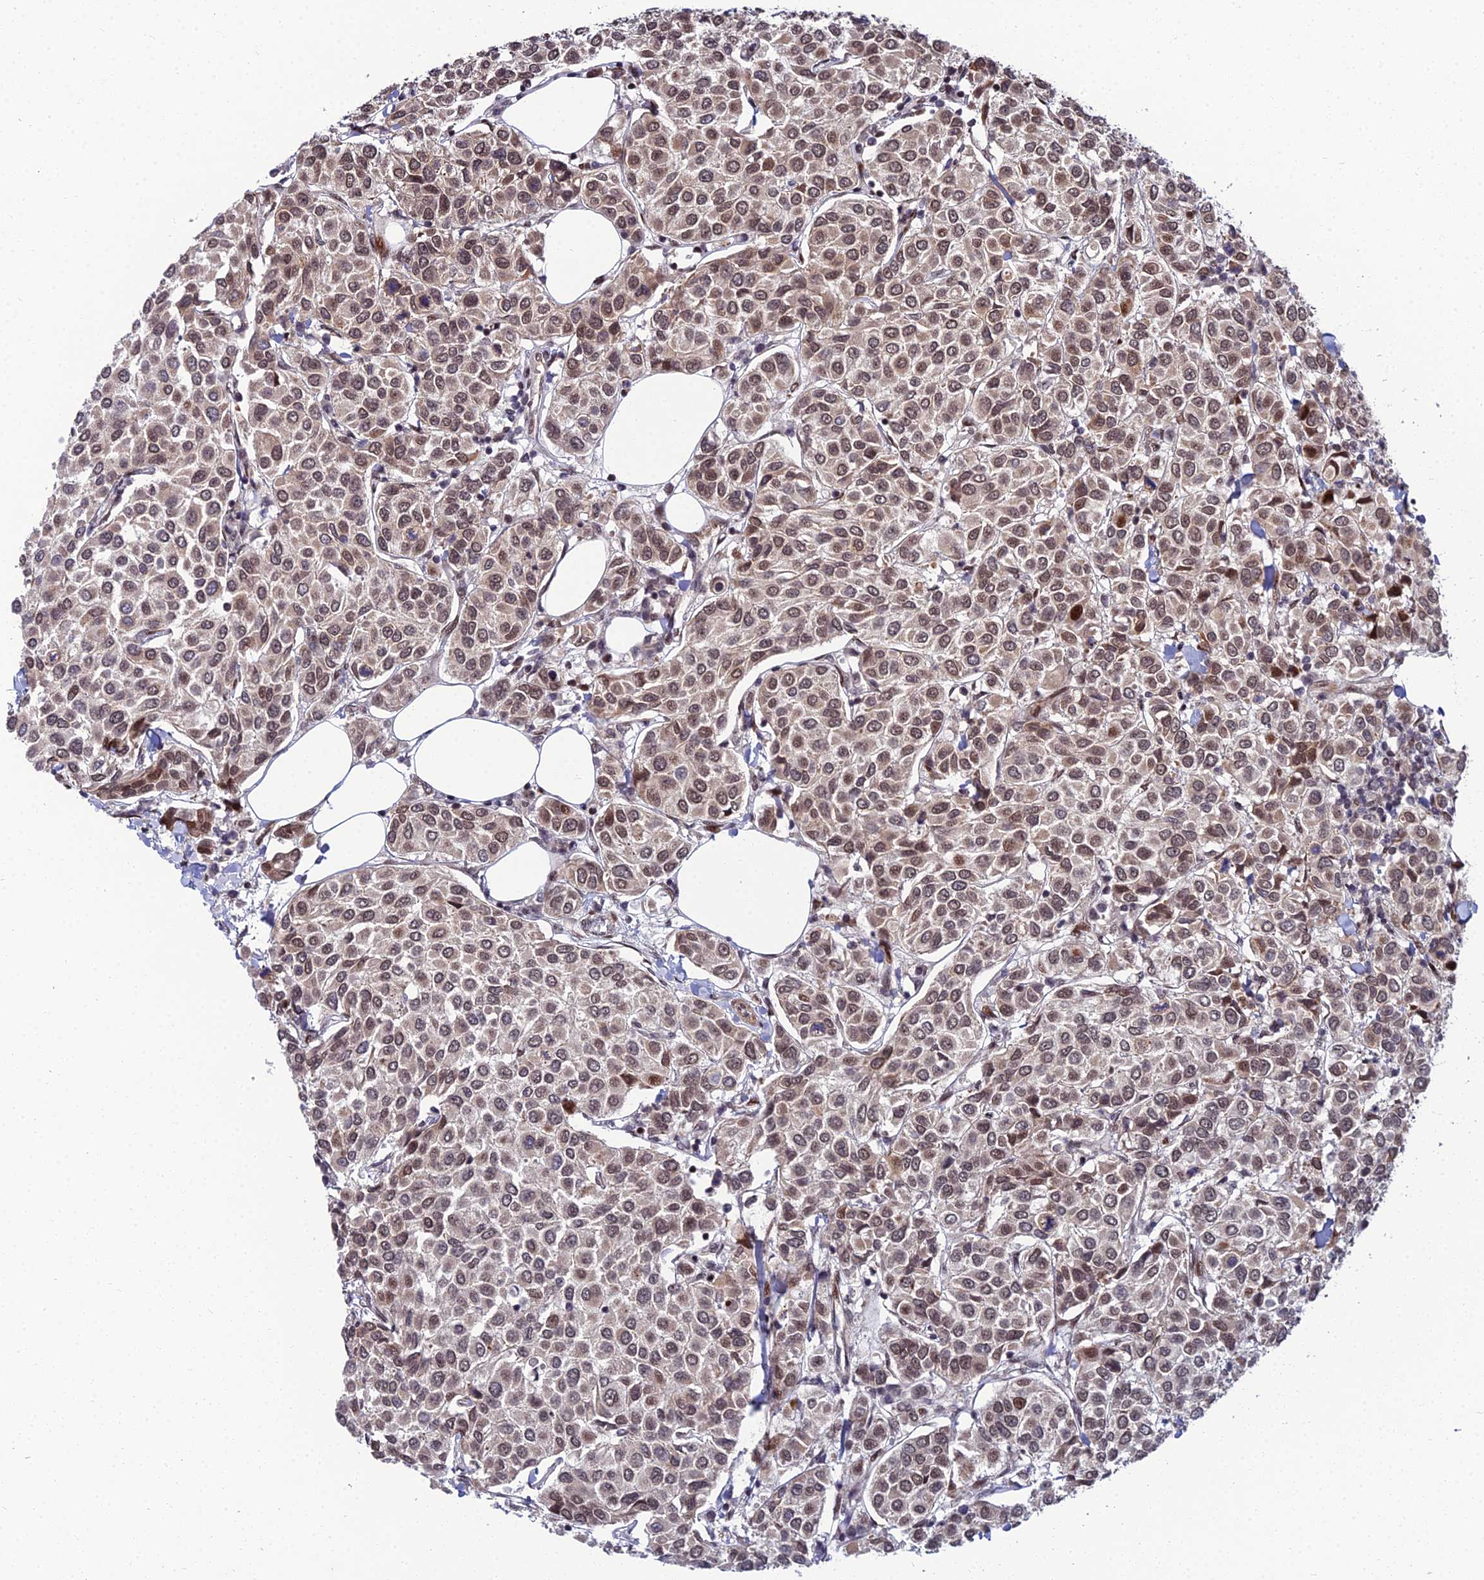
{"staining": {"intensity": "moderate", "quantity": ">75%", "location": "nuclear"}, "tissue": "breast cancer", "cell_type": "Tumor cells", "image_type": "cancer", "snomed": [{"axis": "morphology", "description": "Duct carcinoma"}, {"axis": "topography", "description": "Breast"}], "caption": "Human breast intraductal carcinoma stained with a protein marker displays moderate staining in tumor cells.", "gene": "ZNF668", "patient": {"sex": "female", "age": 55}}